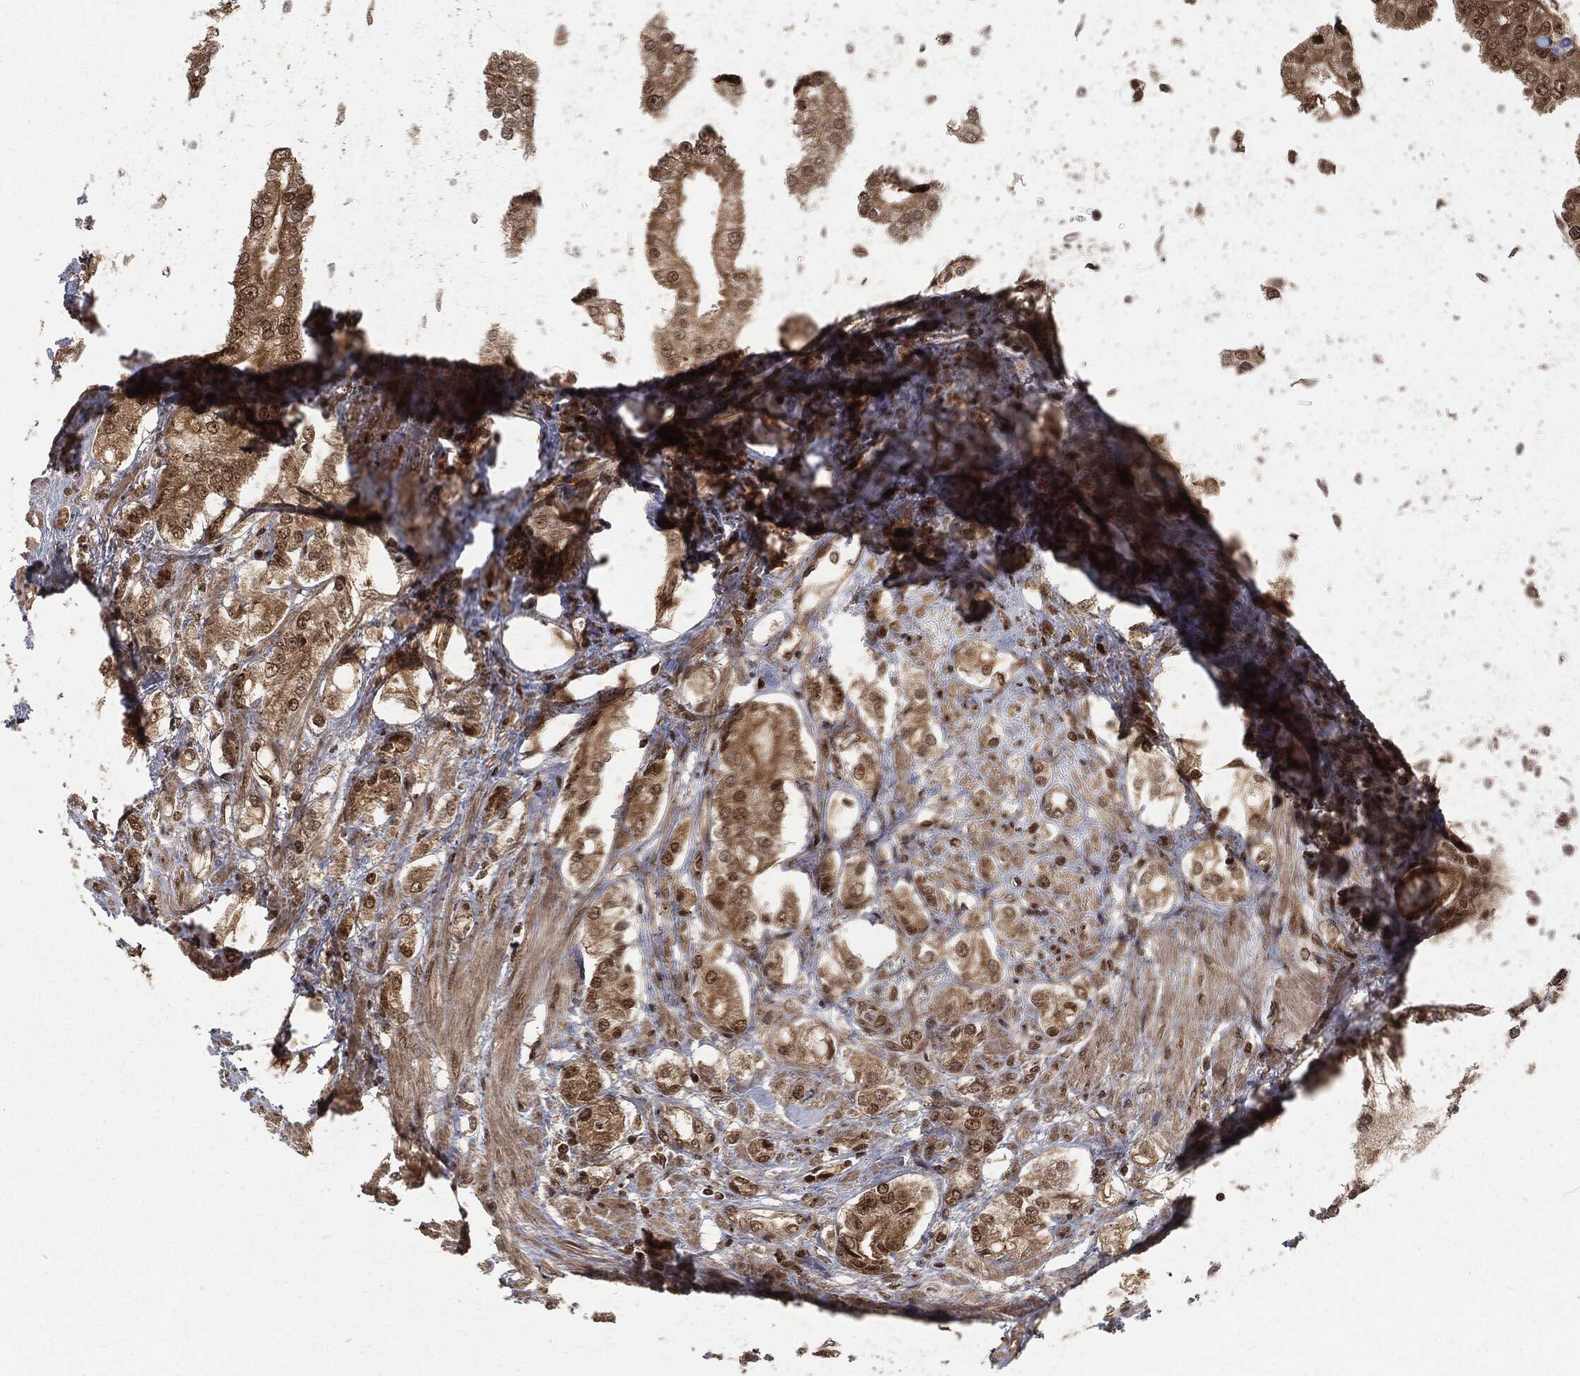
{"staining": {"intensity": "moderate", "quantity": ">75%", "location": "cytoplasmic/membranous,nuclear"}, "tissue": "prostate cancer", "cell_type": "Tumor cells", "image_type": "cancer", "snomed": [{"axis": "morphology", "description": "Adenocarcinoma, NOS"}, {"axis": "topography", "description": "Prostate and seminal vesicle, NOS"}, {"axis": "topography", "description": "Prostate"}], "caption": "Immunohistochemical staining of adenocarcinoma (prostate) shows moderate cytoplasmic/membranous and nuclear protein staining in approximately >75% of tumor cells.", "gene": "NGRN", "patient": {"sex": "male", "age": 67}}